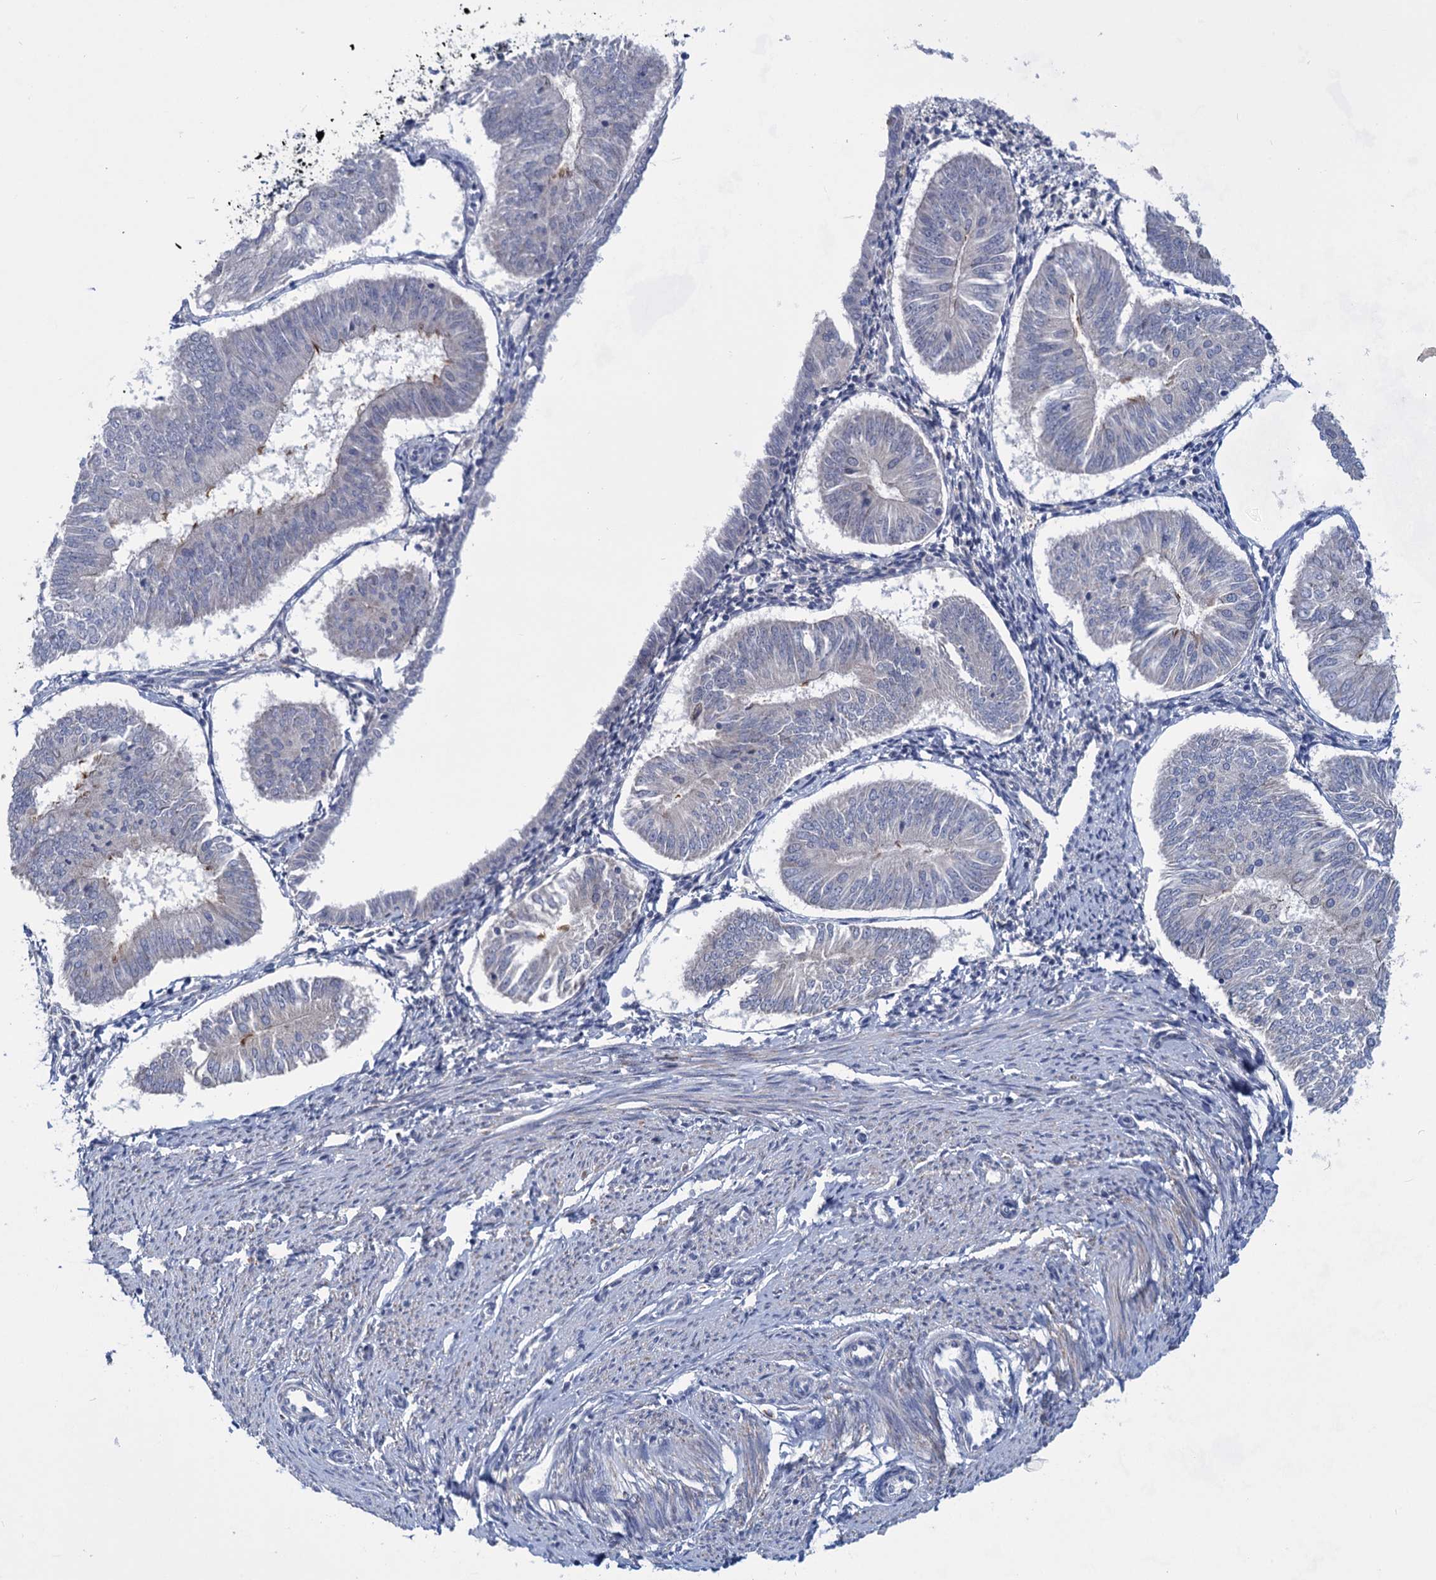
{"staining": {"intensity": "negative", "quantity": "none", "location": "none"}, "tissue": "endometrial cancer", "cell_type": "Tumor cells", "image_type": "cancer", "snomed": [{"axis": "morphology", "description": "Adenocarcinoma, NOS"}, {"axis": "topography", "description": "Endometrium"}], "caption": "Micrograph shows no protein expression in tumor cells of endometrial cancer (adenocarcinoma) tissue.", "gene": "TTC17", "patient": {"sex": "female", "age": 58}}